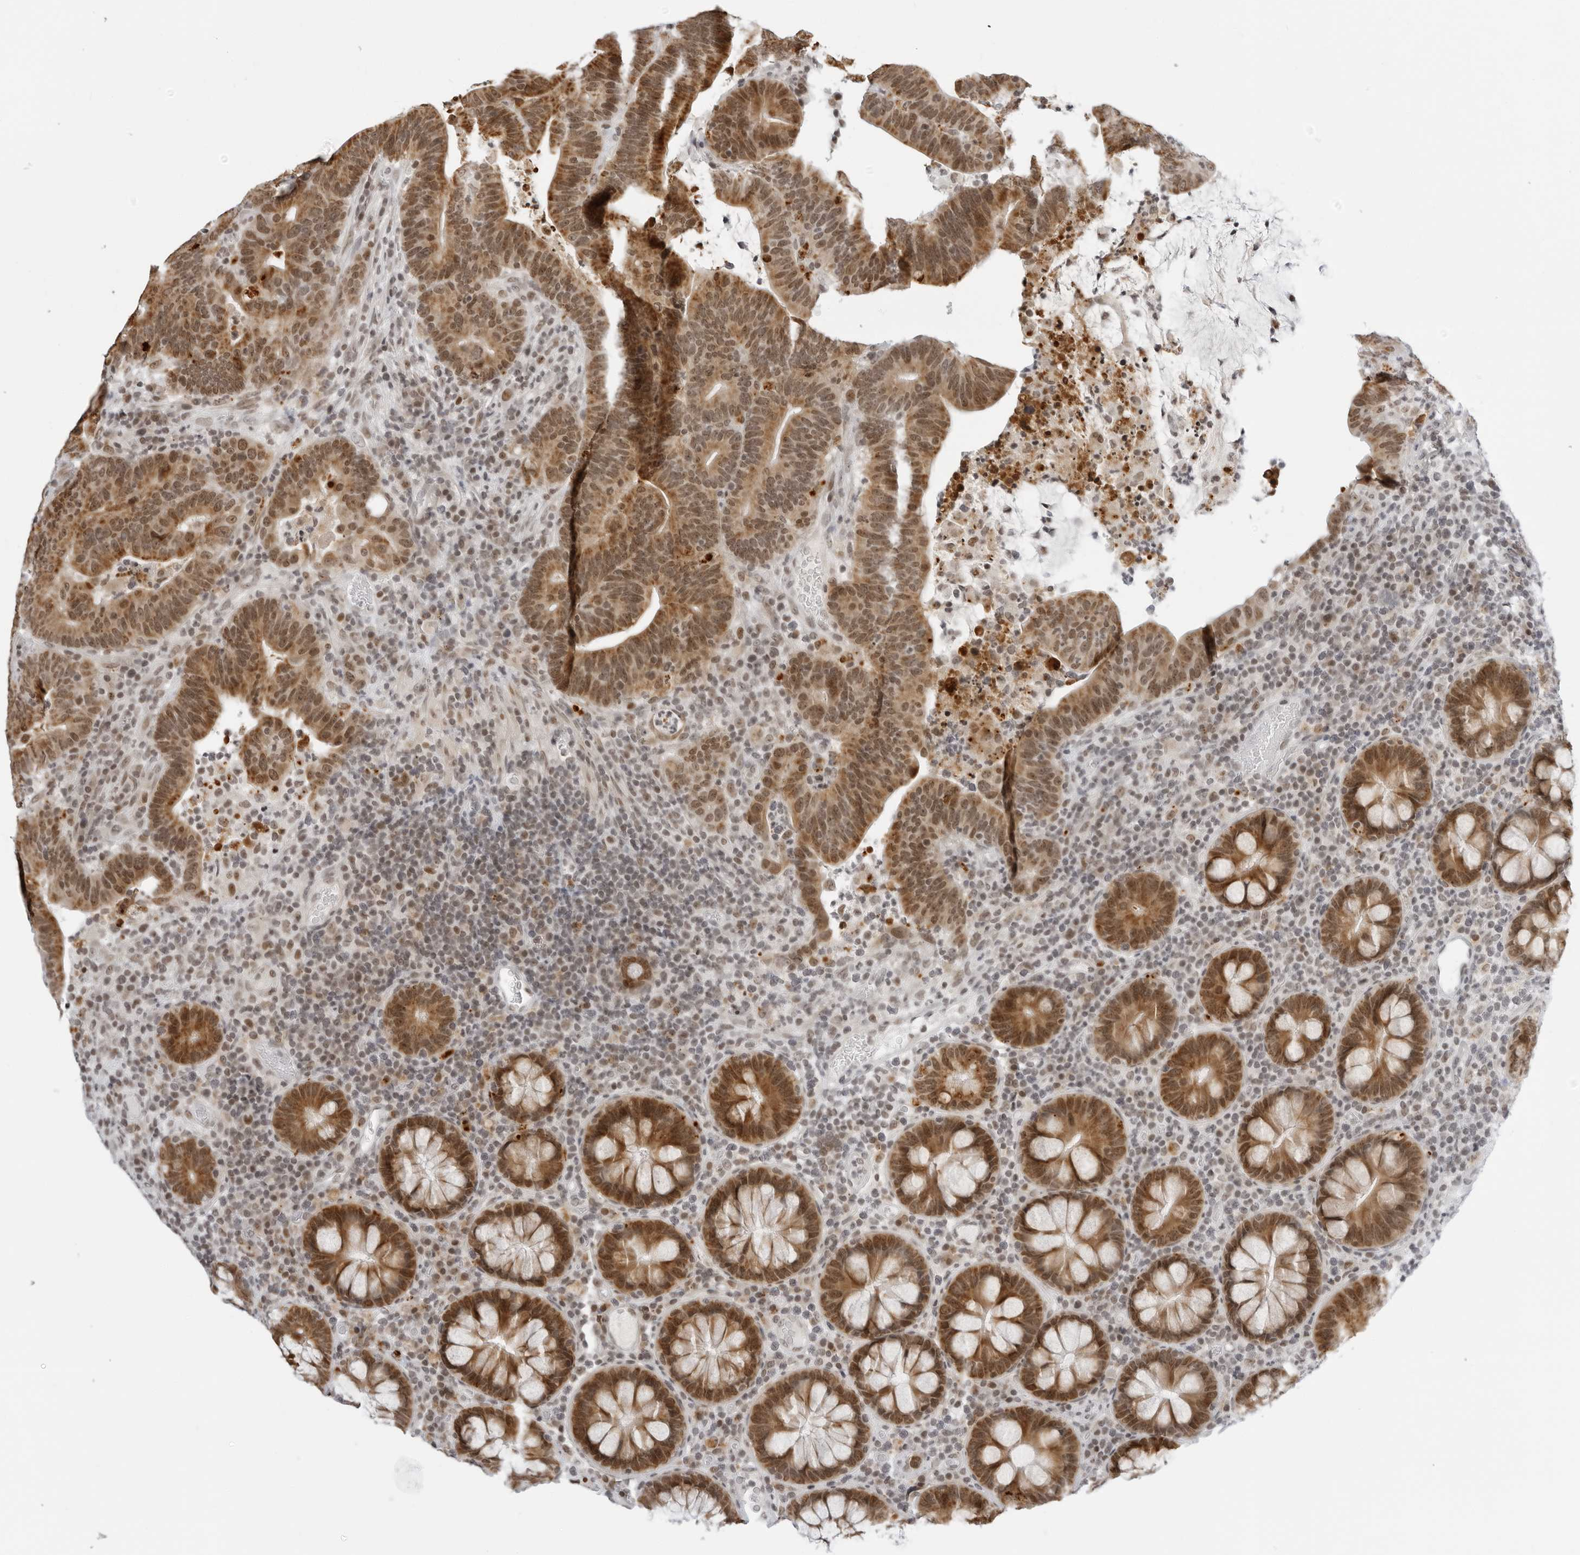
{"staining": {"intensity": "moderate", "quantity": ">75%", "location": "cytoplasmic/membranous,nuclear"}, "tissue": "colorectal cancer", "cell_type": "Tumor cells", "image_type": "cancer", "snomed": [{"axis": "morphology", "description": "Adenocarcinoma, NOS"}, {"axis": "topography", "description": "Colon"}], "caption": "Protein expression analysis of colorectal adenocarcinoma shows moderate cytoplasmic/membranous and nuclear positivity in approximately >75% of tumor cells.", "gene": "MSH6", "patient": {"sex": "female", "age": 66}}